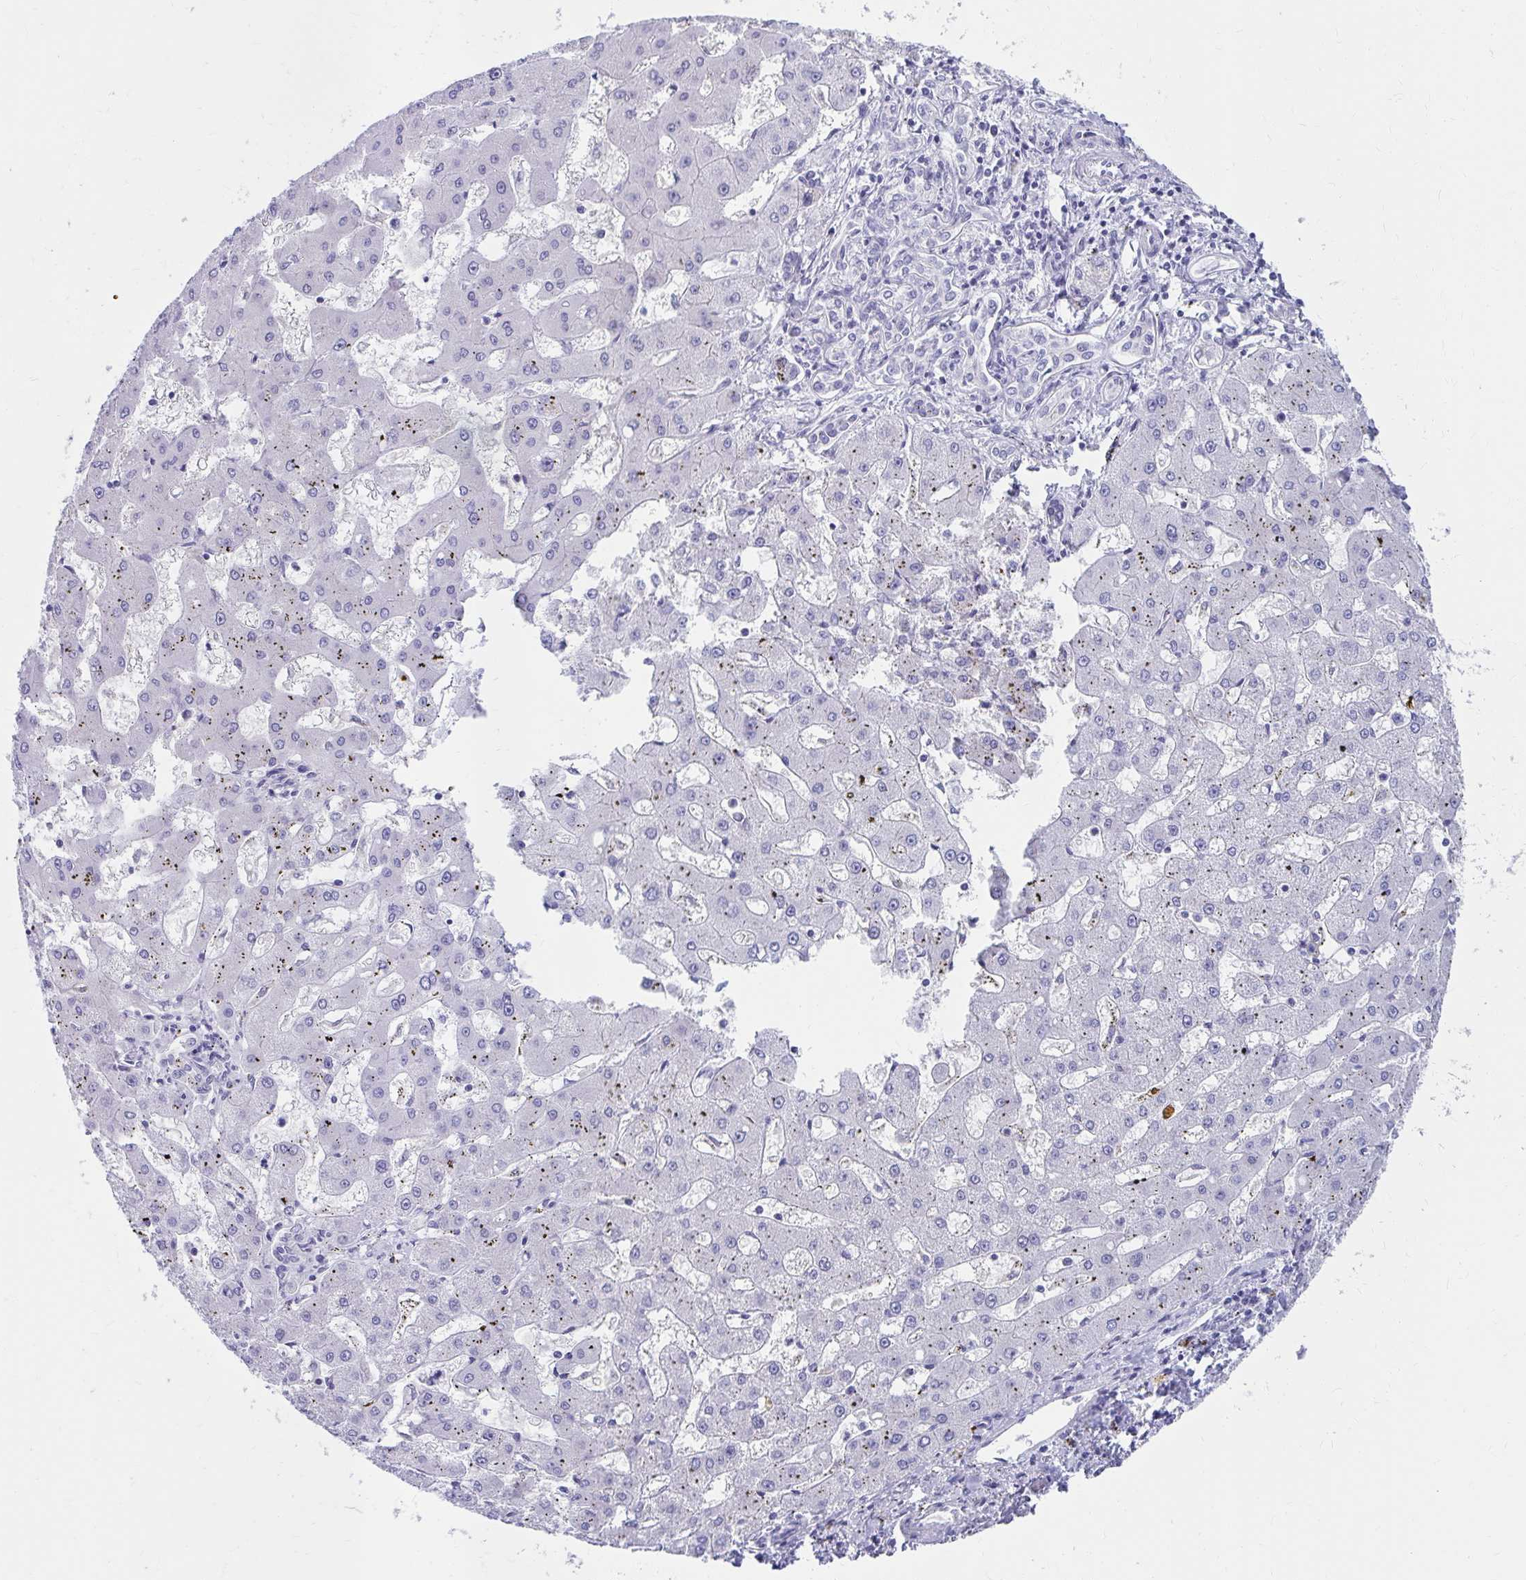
{"staining": {"intensity": "negative", "quantity": "none", "location": "none"}, "tissue": "liver cancer", "cell_type": "Tumor cells", "image_type": "cancer", "snomed": [{"axis": "morphology", "description": "Carcinoma, Hepatocellular, NOS"}, {"axis": "topography", "description": "Liver"}], "caption": "This is an IHC image of human liver hepatocellular carcinoma. There is no positivity in tumor cells.", "gene": "C19orf81", "patient": {"sex": "male", "age": 67}}